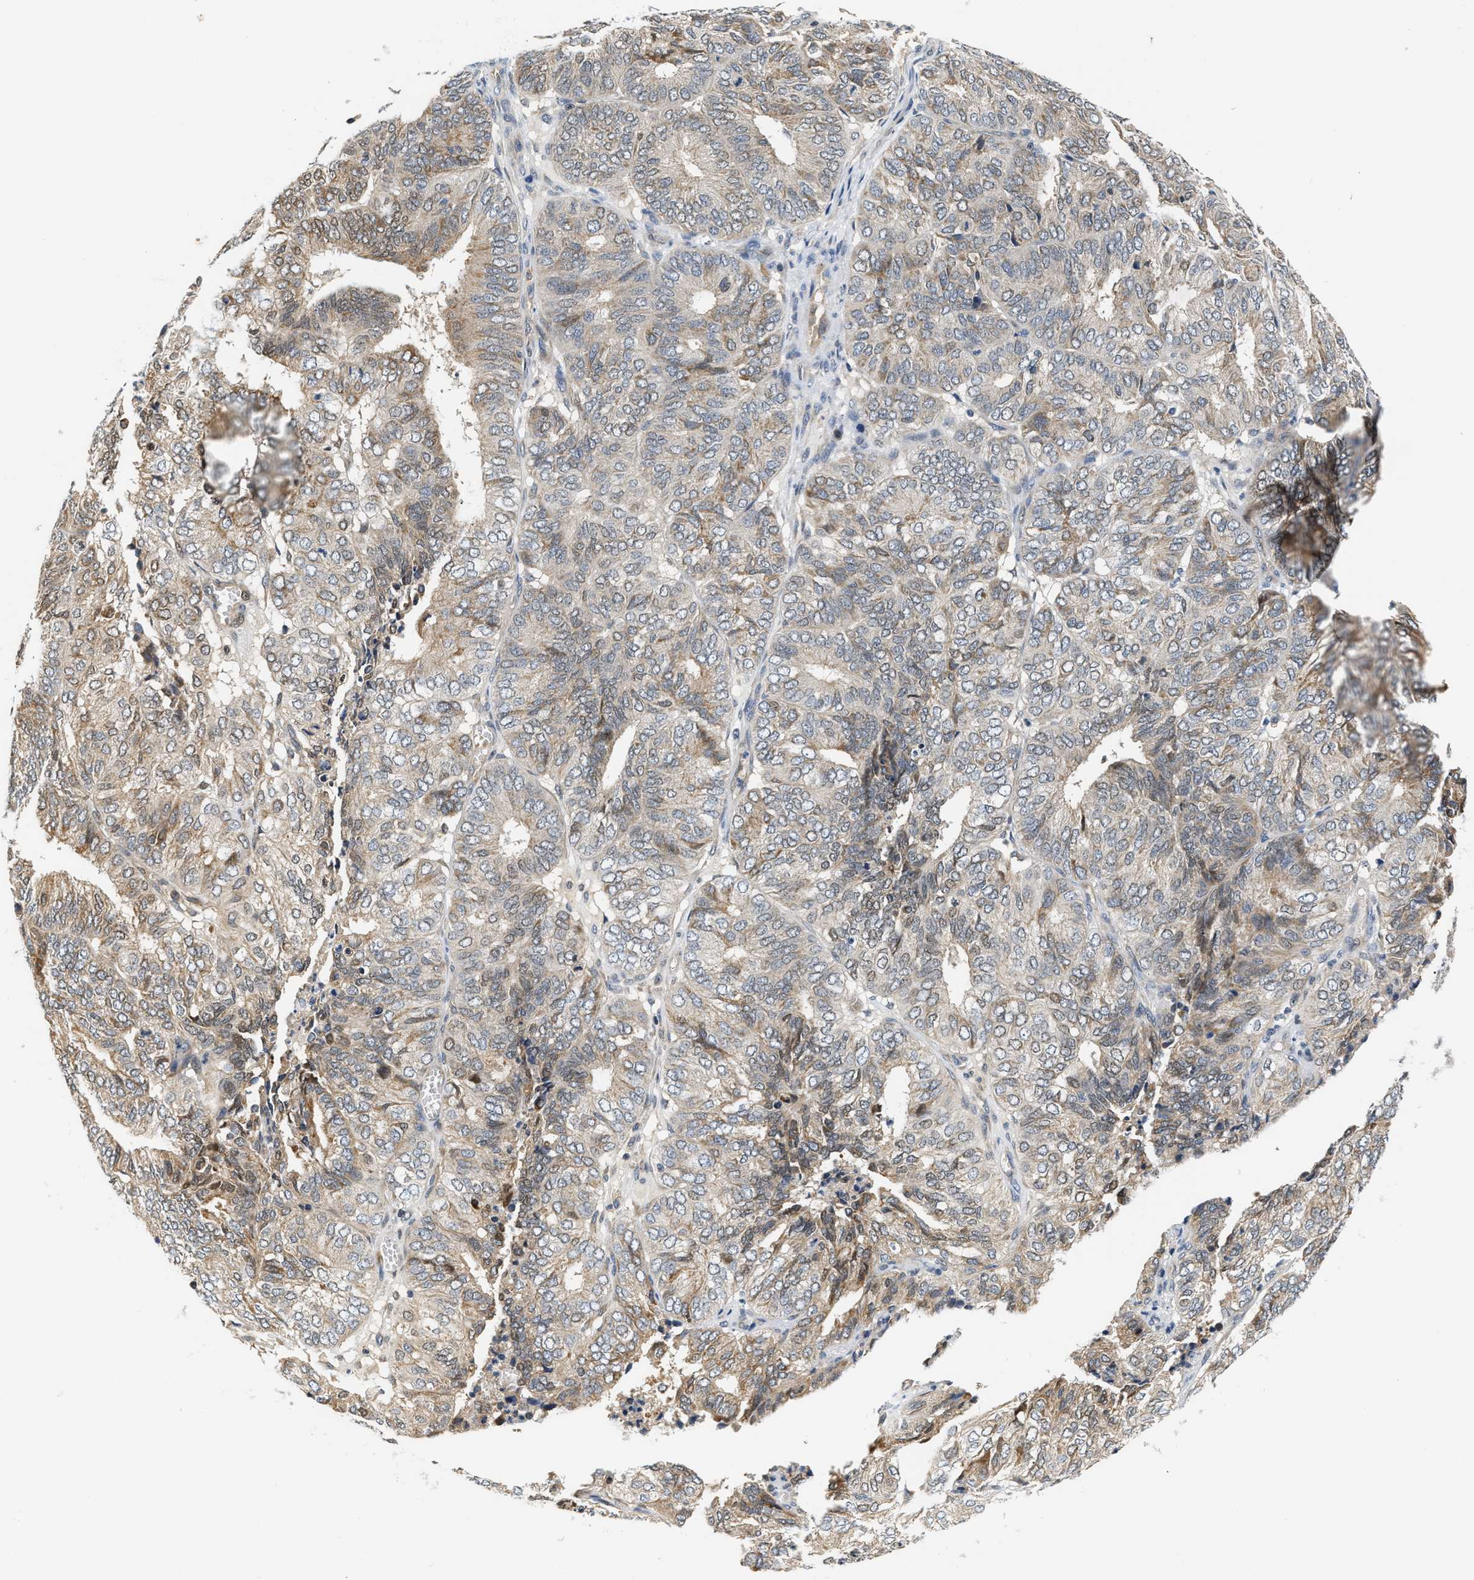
{"staining": {"intensity": "weak", "quantity": "25%-75%", "location": "cytoplasmic/membranous"}, "tissue": "endometrial cancer", "cell_type": "Tumor cells", "image_type": "cancer", "snomed": [{"axis": "morphology", "description": "Adenocarcinoma, NOS"}, {"axis": "topography", "description": "Uterus"}], "caption": "A brown stain labels weak cytoplasmic/membranous positivity of a protein in endometrial cancer tumor cells.", "gene": "TNIP2", "patient": {"sex": "female", "age": 60}}